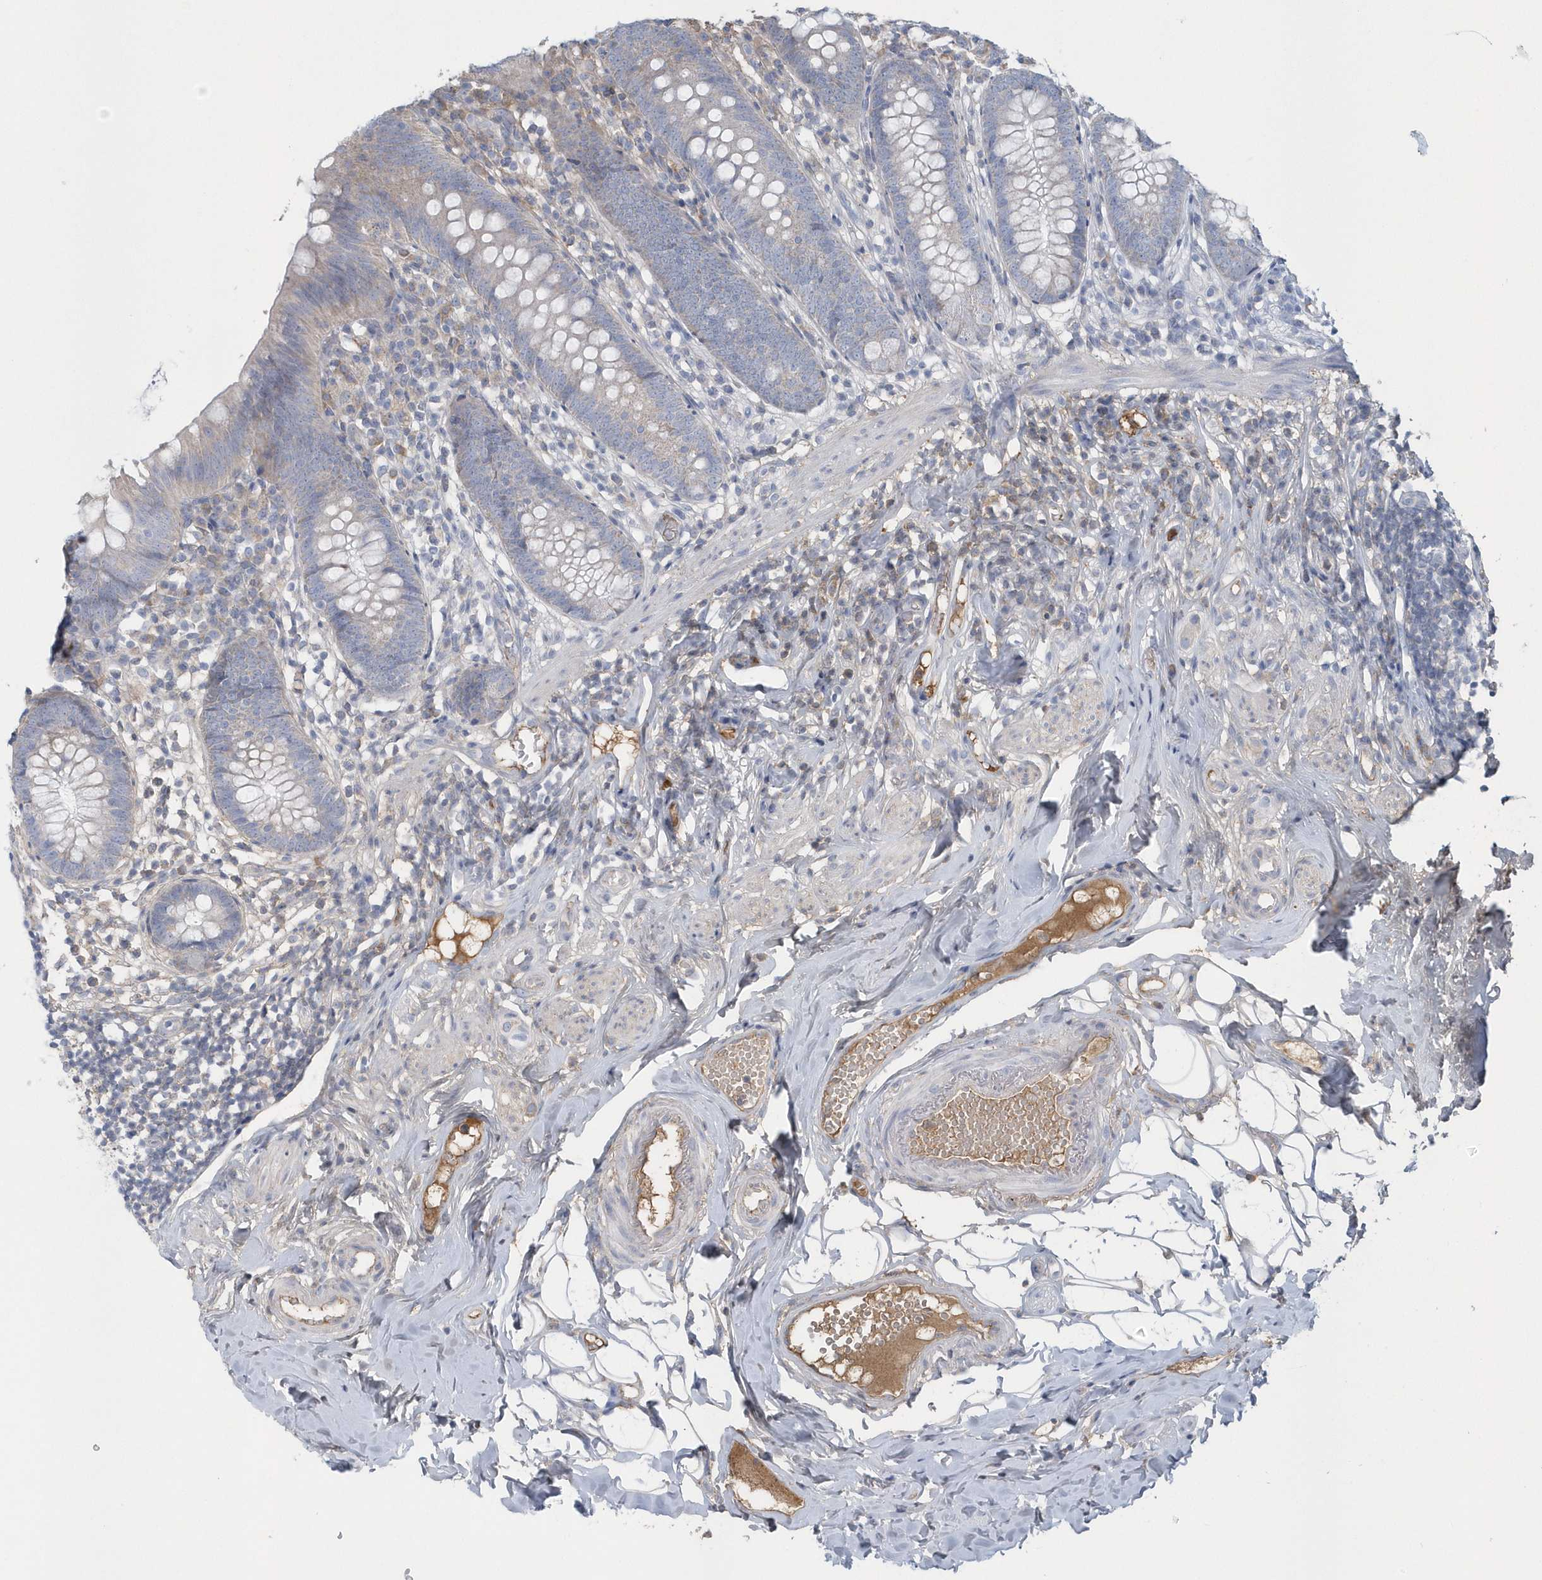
{"staining": {"intensity": "weak", "quantity": "<25%", "location": "cytoplasmic/membranous"}, "tissue": "appendix", "cell_type": "Glandular cells", "image_type": "normal", "snomed": [{"axis": "morphology", "description": "Normal tissue, NOS"}, {"axis": "topography", "description": "Appendix"}], "caption": "A high-resolution photomicrograph shows immunohistochemistry (IHC) staining of unremarkable appendix, which displays no significant expression in glandular cells. (DAB IHC with hematoxylin counter stain).", "gene": "SPATA18", "patient": {"sex": "female", "age": 62}}